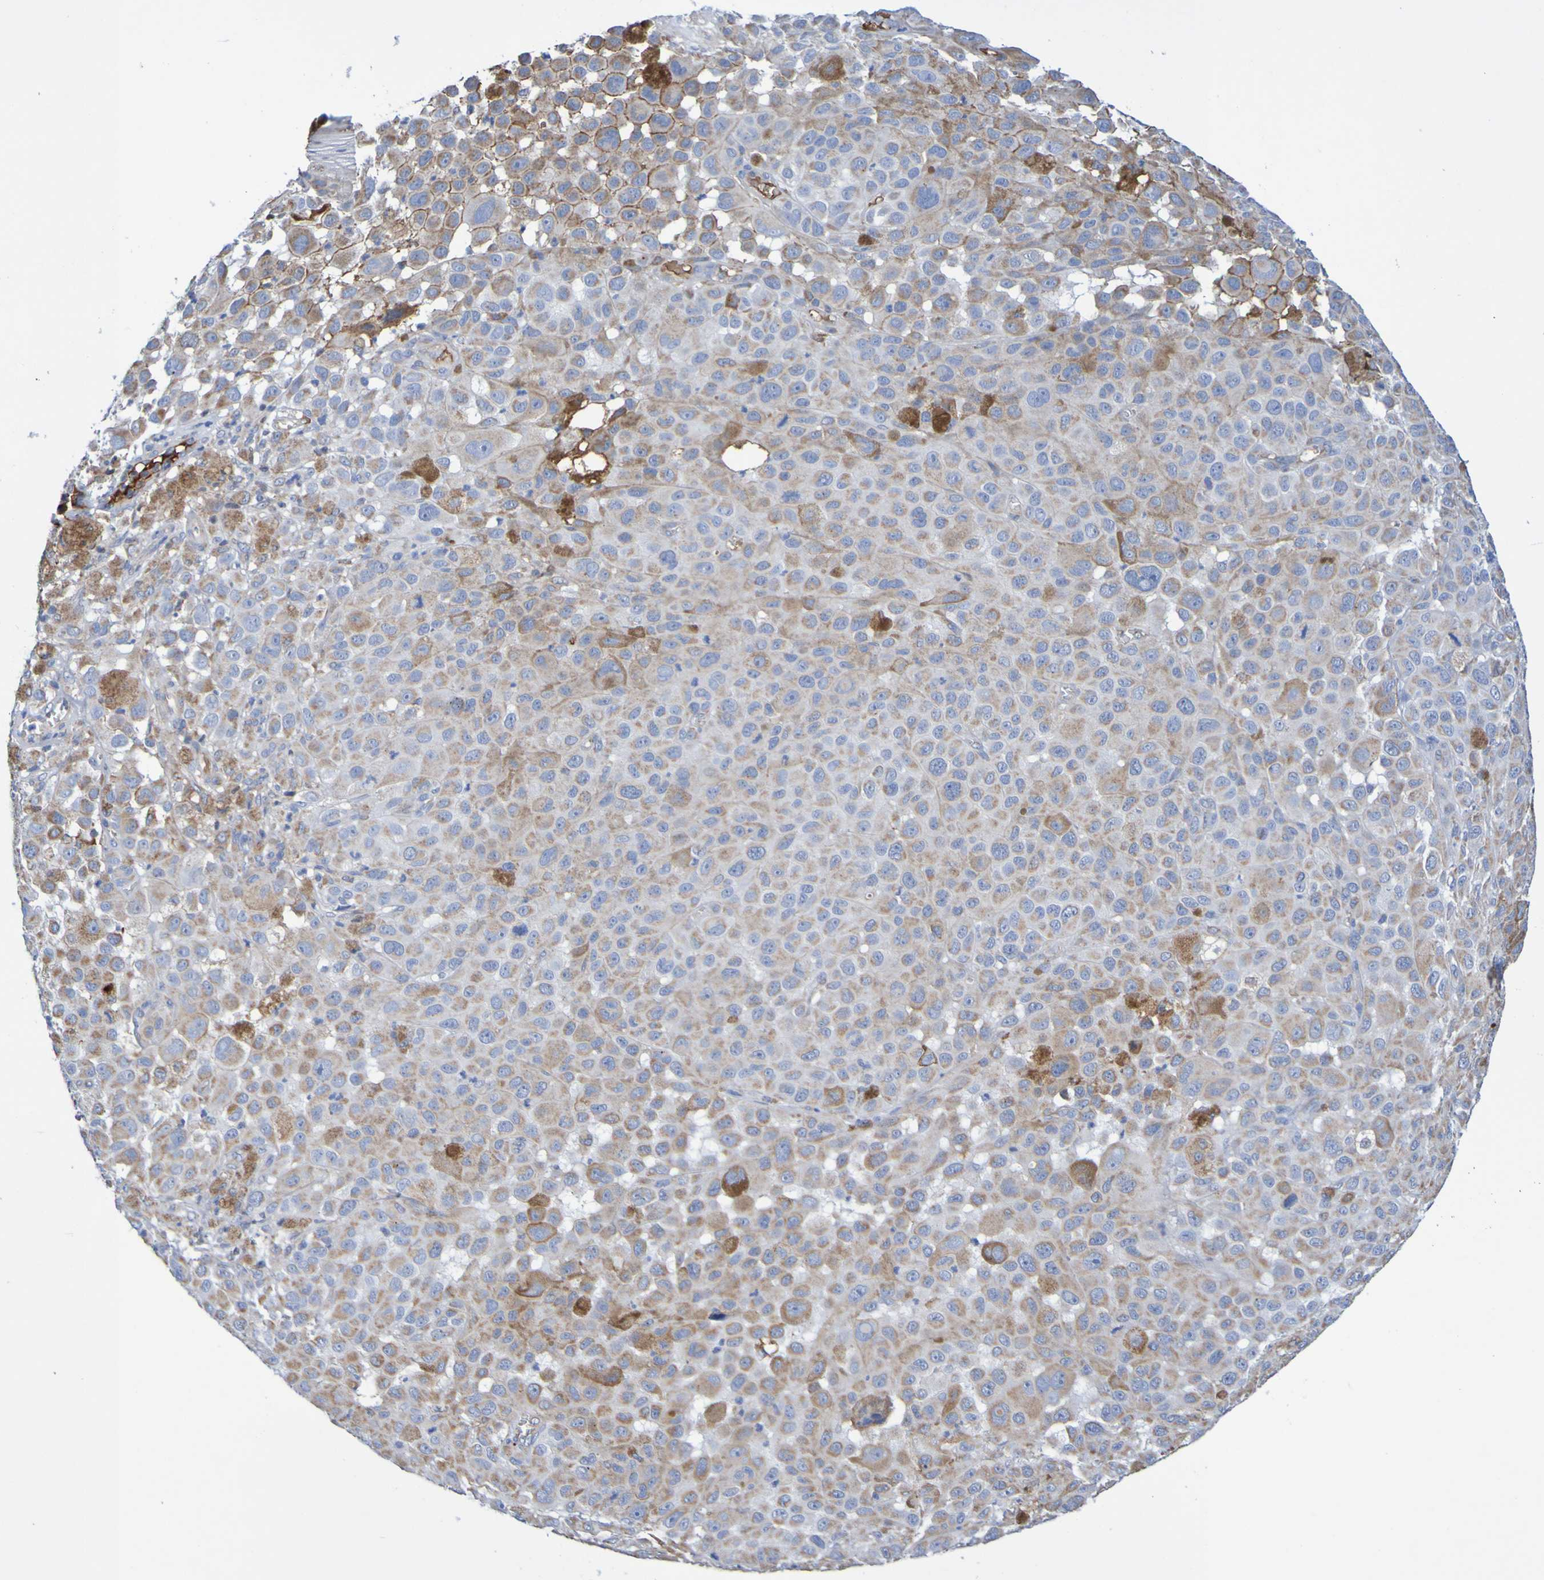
{"staining": {"intensity": "weak", "quantity": ">75%", "location": "cytoplasmic/membranous"}, "tissue": "melanoma", "cell_type": "Tumor cells", "image_type": "cancer", "snomed": [{"axis": "morphology", "description": "Malignant melanoma, NOS"}, {"axis": "topography", "description": "Skin"}], "caption": "An immunohistochemistry micrograph of tumor tissue is shown. Protein staining in brown labels weak cytoplasmic/membranous positivity in malignant melanoma within tumor cells.", "gene": "CNTN2", "patient": {"sex": "male", "age": 96}}